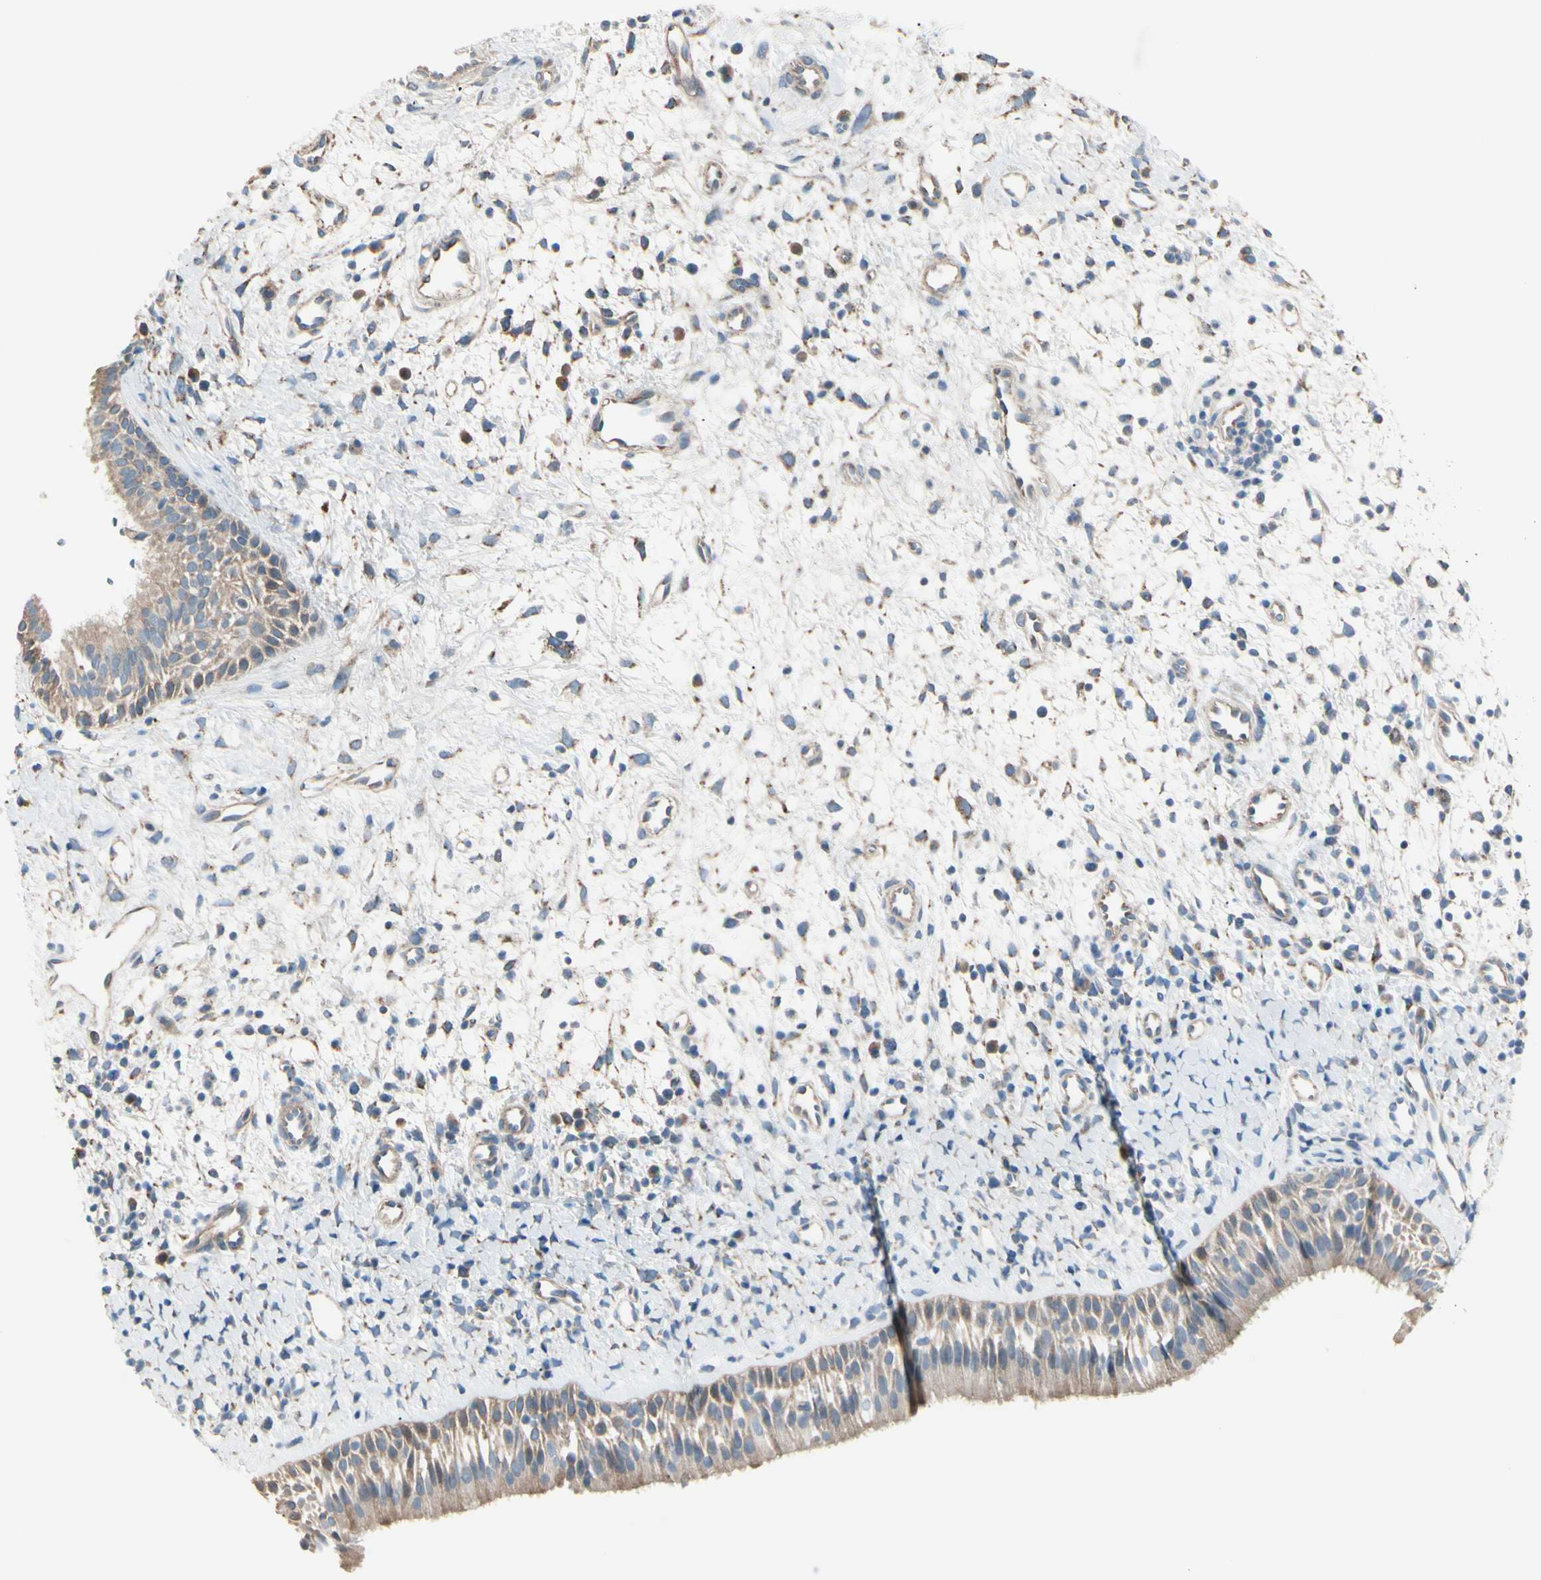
{"staining": {"intensity": "weak", "quantity": ">75%", "location": "cytoplasmic/membranous"}, "tissue": "nasopharynx", "cell_type": "Respiratory epithelial cells", "image_type": "normal", "snomed": [{"axis": "morphology", "description": "Normal tissue, NOS"}, {"axis": "topography", "description": "Nasopharynx"}], "caption": "Immunohistochemistry (IHC) (DAB (3,3'-diaminobenzidine)) staining of benign nasopharynx exhibits weak cytoplasmic/membranous protein positivity in about >75% of respiratory epithelial cells.", "gene": "EPHA3", "patient": {"sex": "male", "age": 22}}